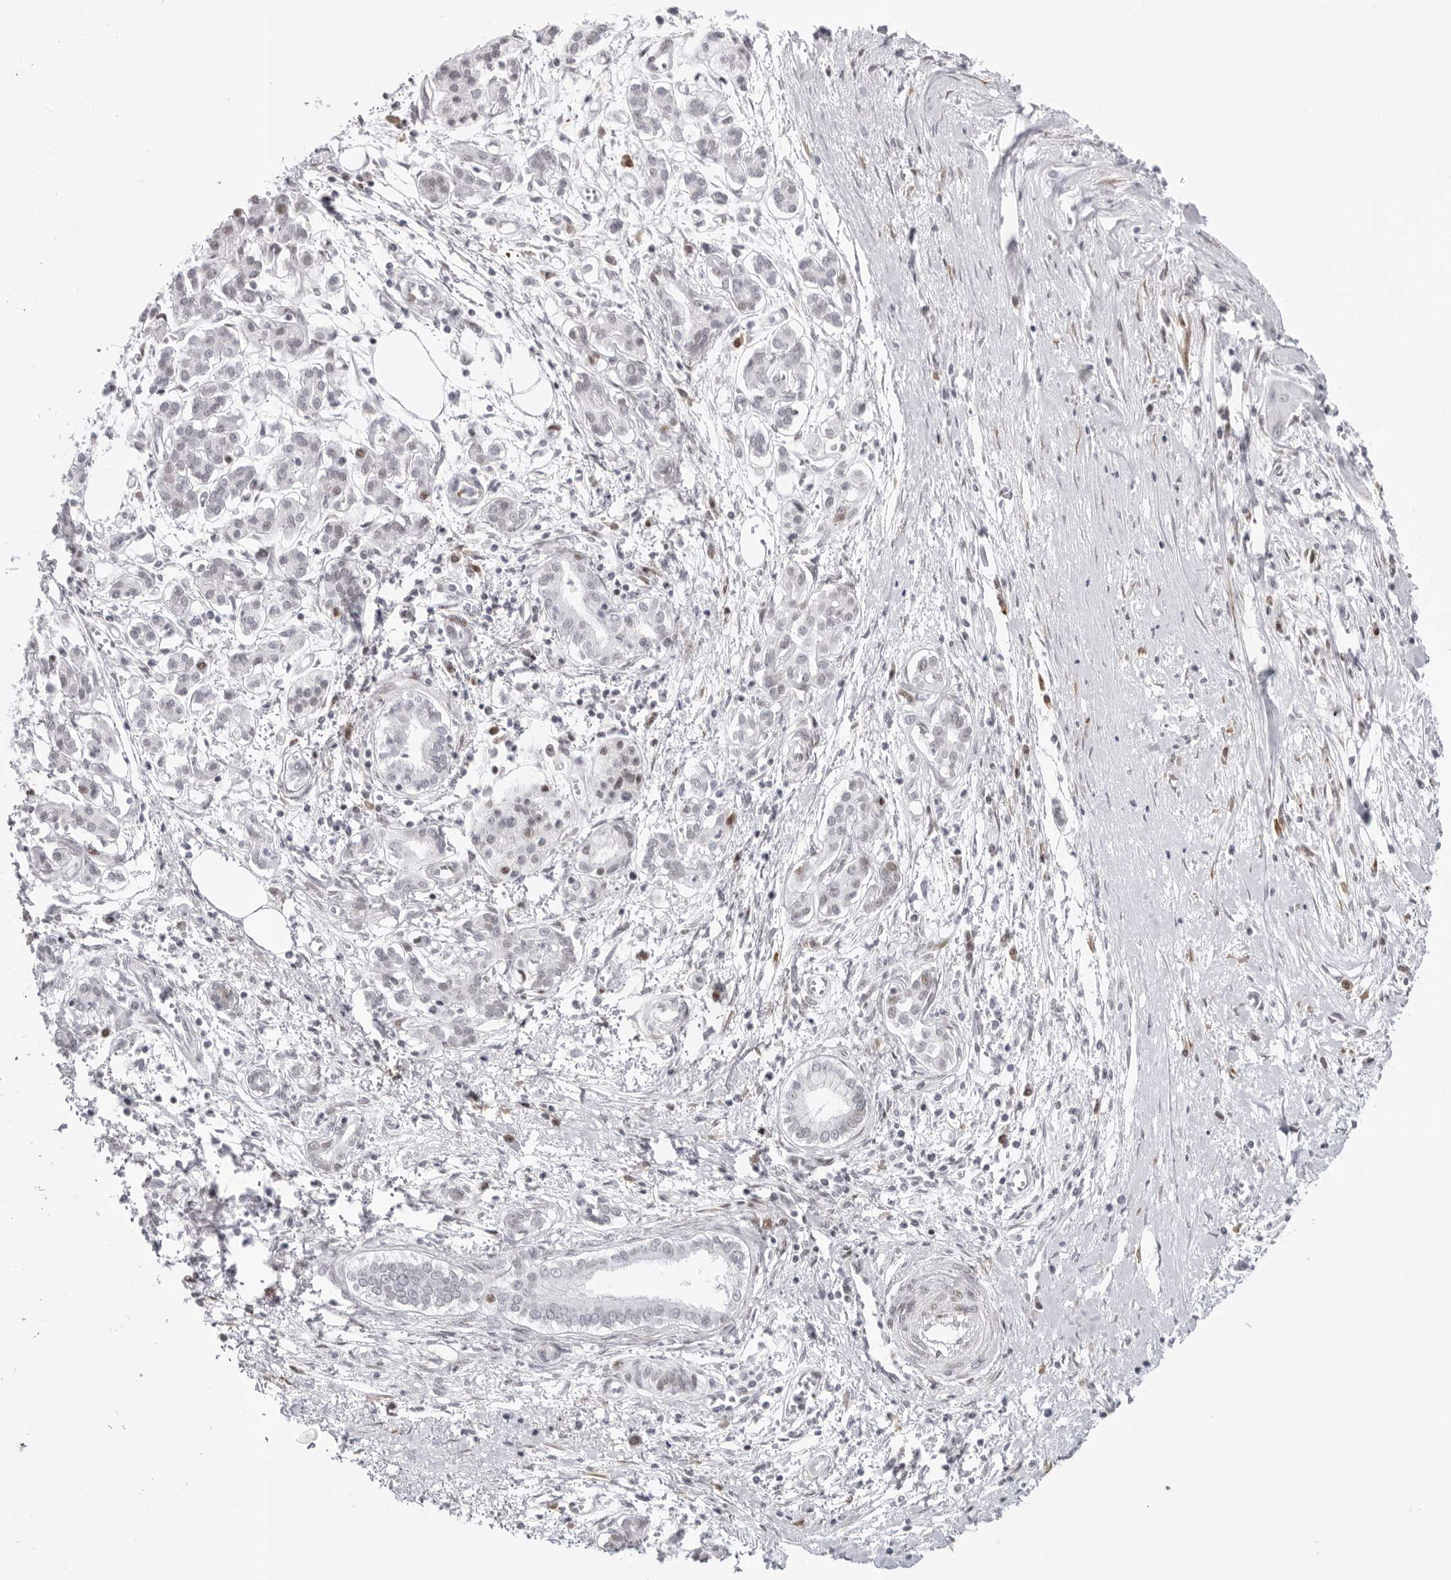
{"staining": {"intensity": "negative", "quantity": "none", "location": "none"}, "tissue": "pancreatic cancer", "cell_type": "Tumor cells", "image_type": "cancer", "snomed": [{"axis": "morphology", "description": "Adenocarcinoma, NOS"}, {"axis": "topography", "description": "Pancreas"}], "caption": "Pancreatic adenocarcinoma was stained to show a protein in brown. There is no significant positivity in tumor cells. (Brightfield microscopy of DAB IHC at high magnification).", "gene": "NTPCR", "patient": {"sex": "male", "age": 58}}